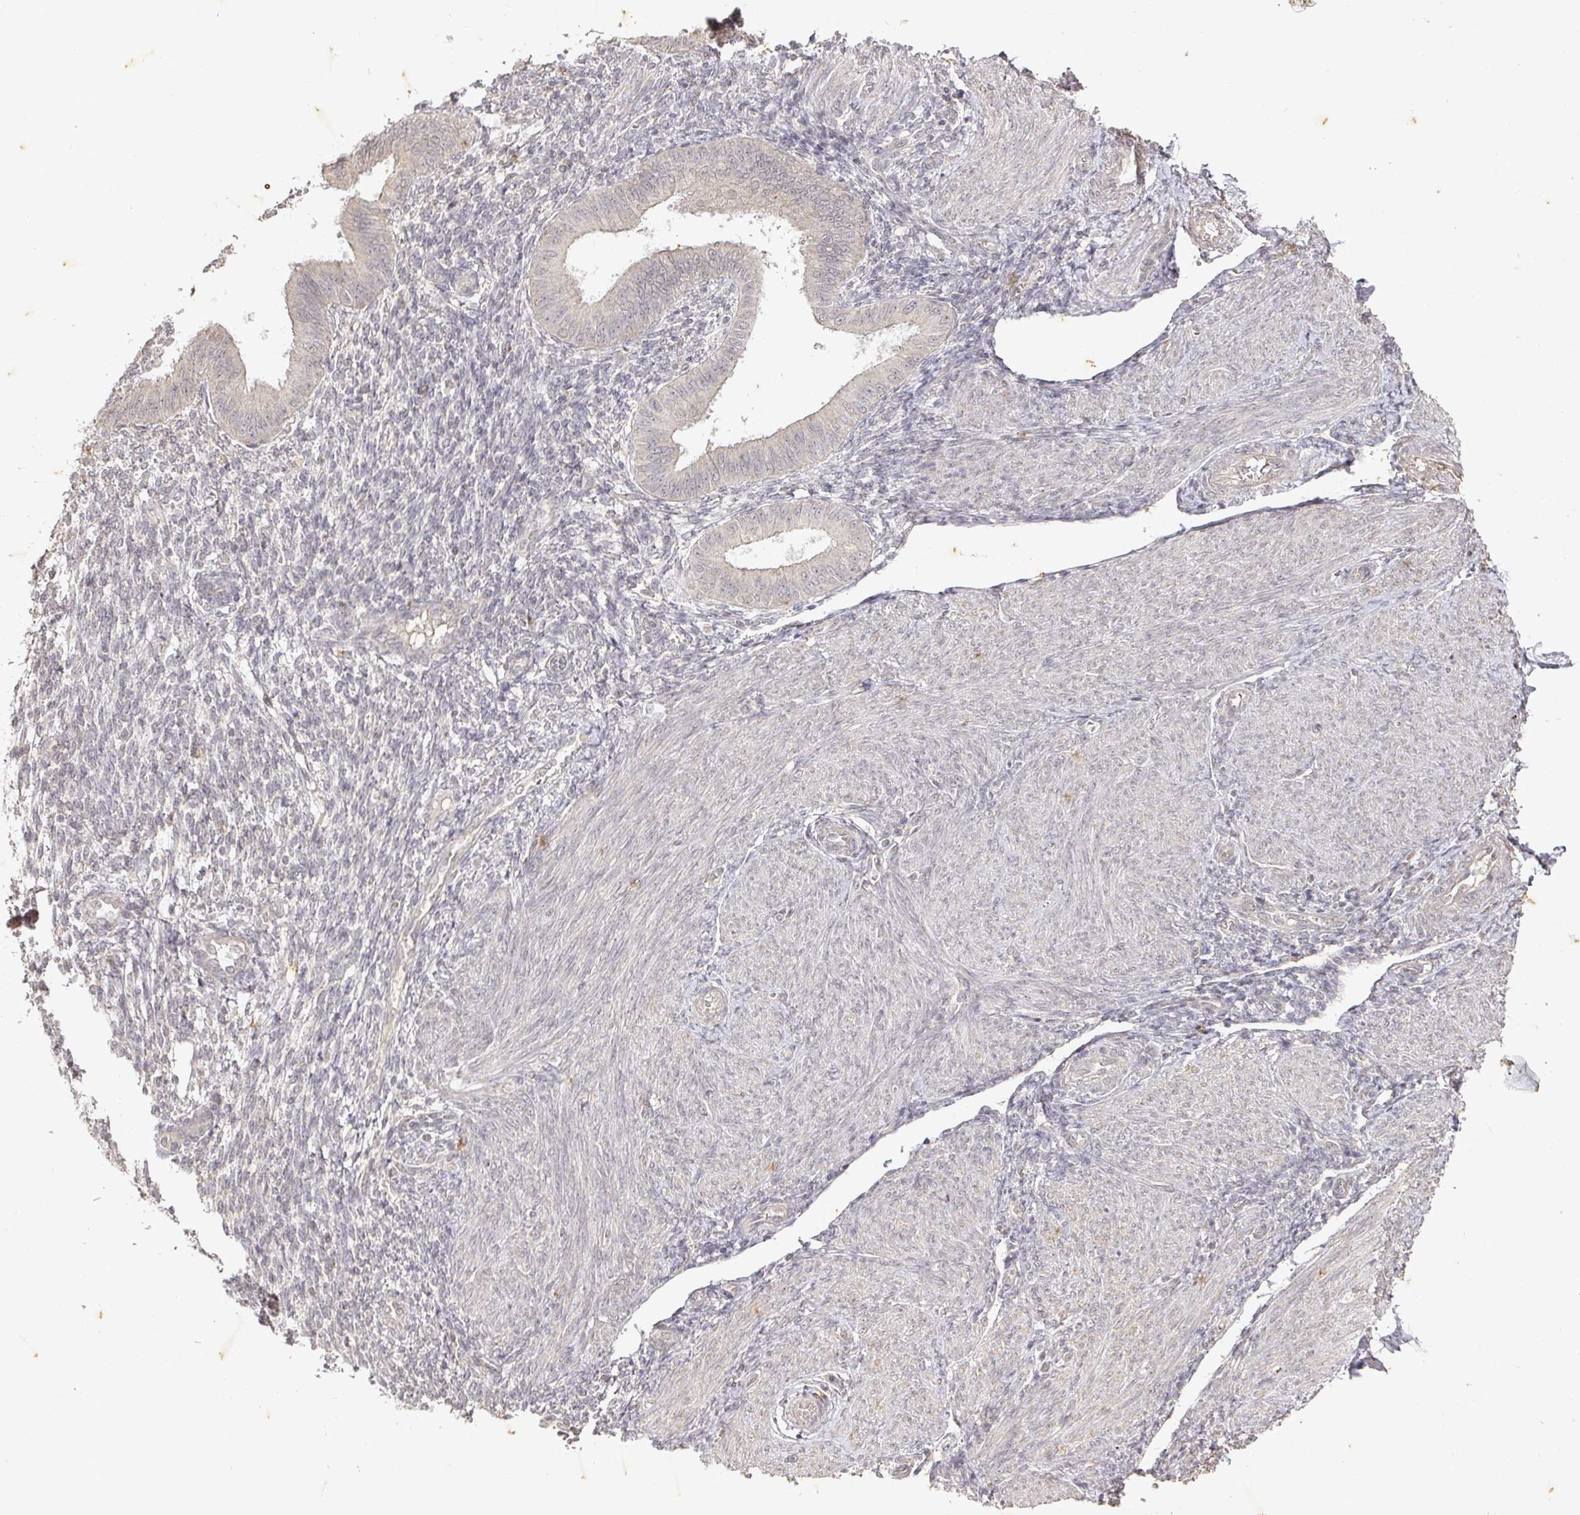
{"staining": {"intensity": "negative", "quantity": "none", "location": "none"}, "tissue": "endometrium", "cell_type": "Cells in endometrial stroma", "image_type": "normal", "snomed": [{"axis": "morphology", "description": "Normal tissue, NOS"}, {"axis": "topography", "description": "Uterus"}, {"axis": "topography", "description": "Endometrium"}], "caption": "Cells in endometrial stroma show no significant expression in normal endometrium.", "gene": "CAPN5", "patient": {"sex": "female", "age": 48}}